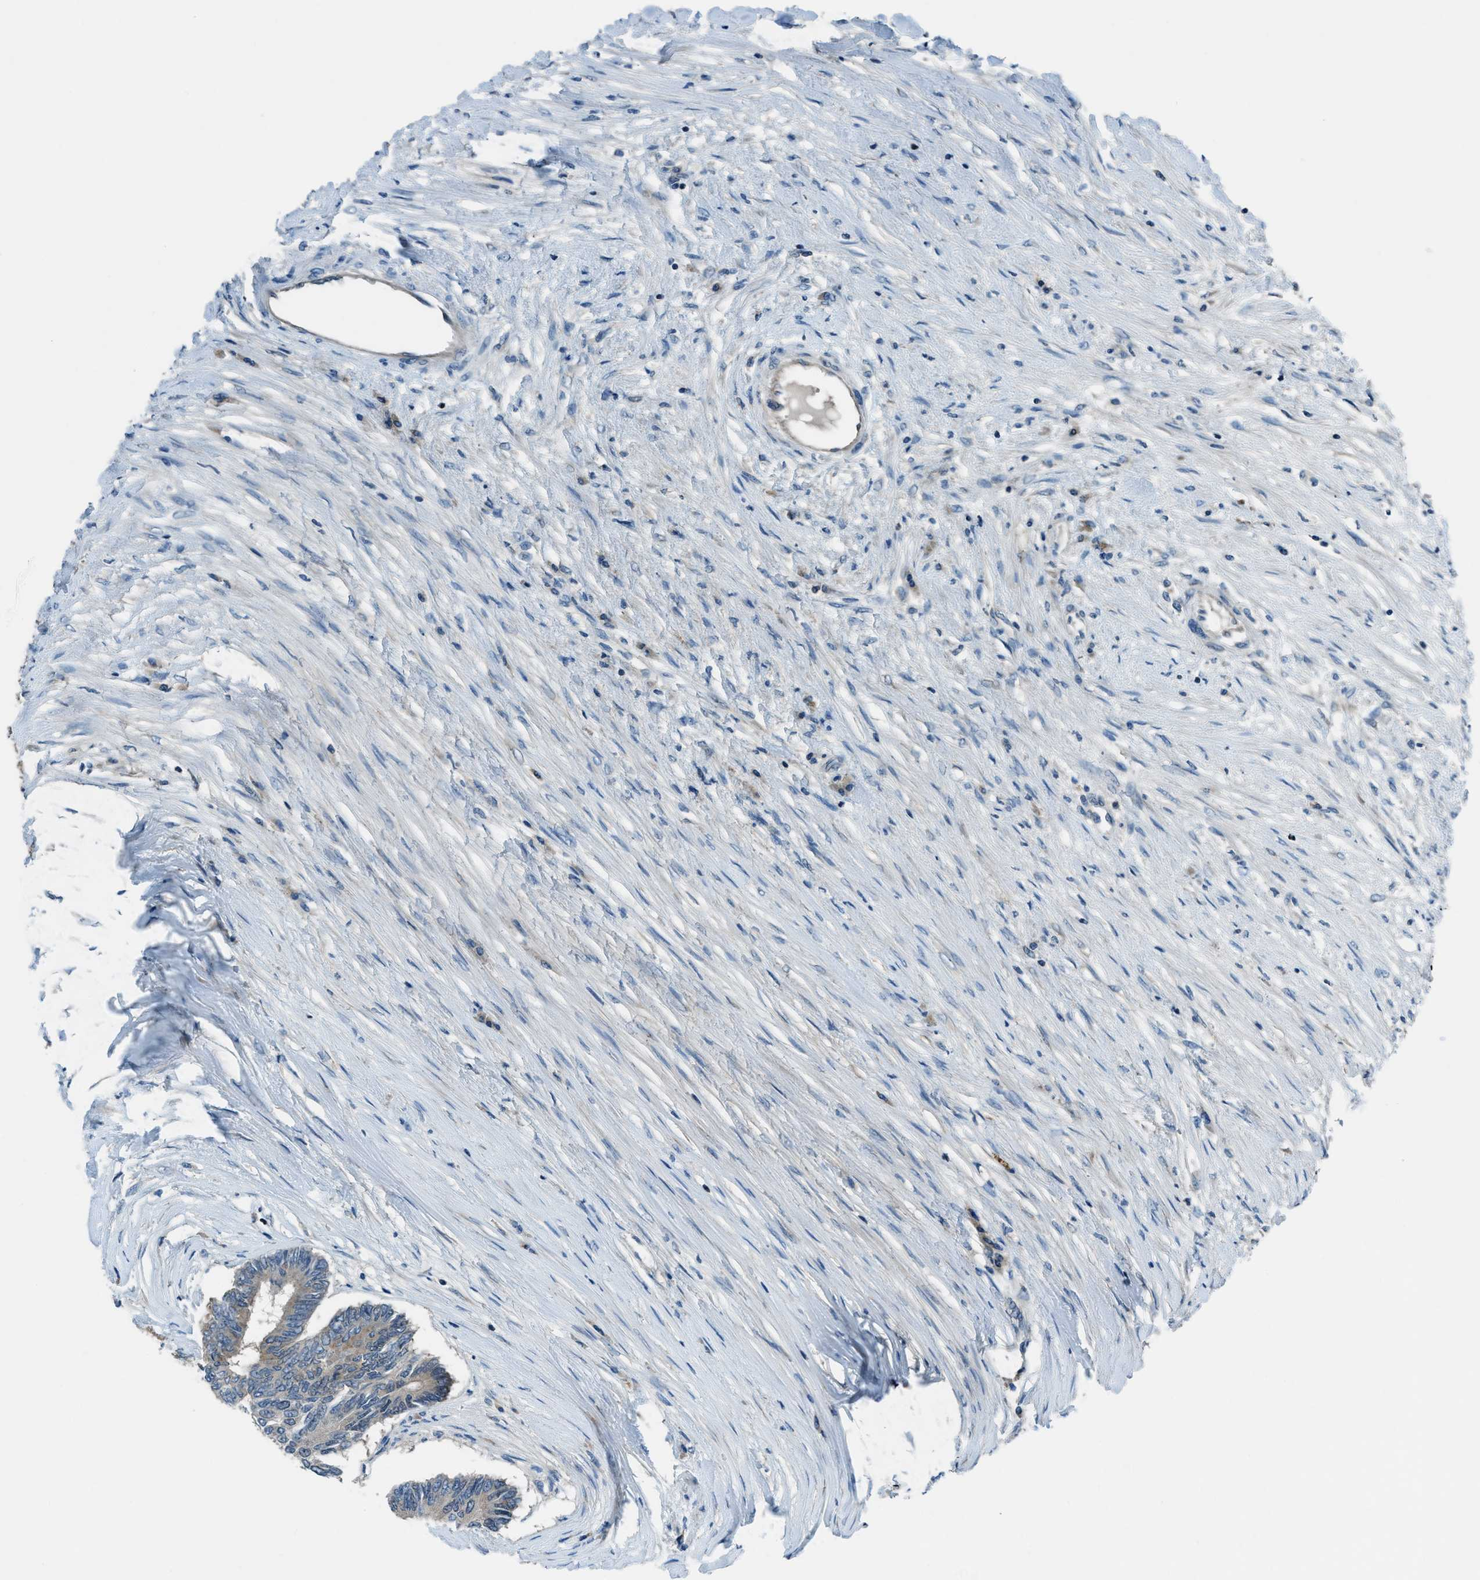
{"staining": {"intensity": "weak", "quantity": "25%-75%", "location": "cytoplasmic/membranous"}, "tissue": "colorectal cancer", "cell_type": "Tumor cells", "image_type": "cancer", "snomed": [{"axis": "morphology", "description": "Adenocarcinoma, NOS"}, {"axis": "topography", "description": "Rectum"}], "caption": "Colorectal adenocarcinoma was stained to show a protein in brown. There is low levels of weak cytoplasmic/membranous expression in about 25%-75% of tumor cells. The staining was performed using DAB to visualize the protein expression in brown, while the nuclei were stained in blue with hematoxylin (Magnification: 20x).", "gene": "ARFGAP2", "patient": {"sex": "male", "age": 63}}